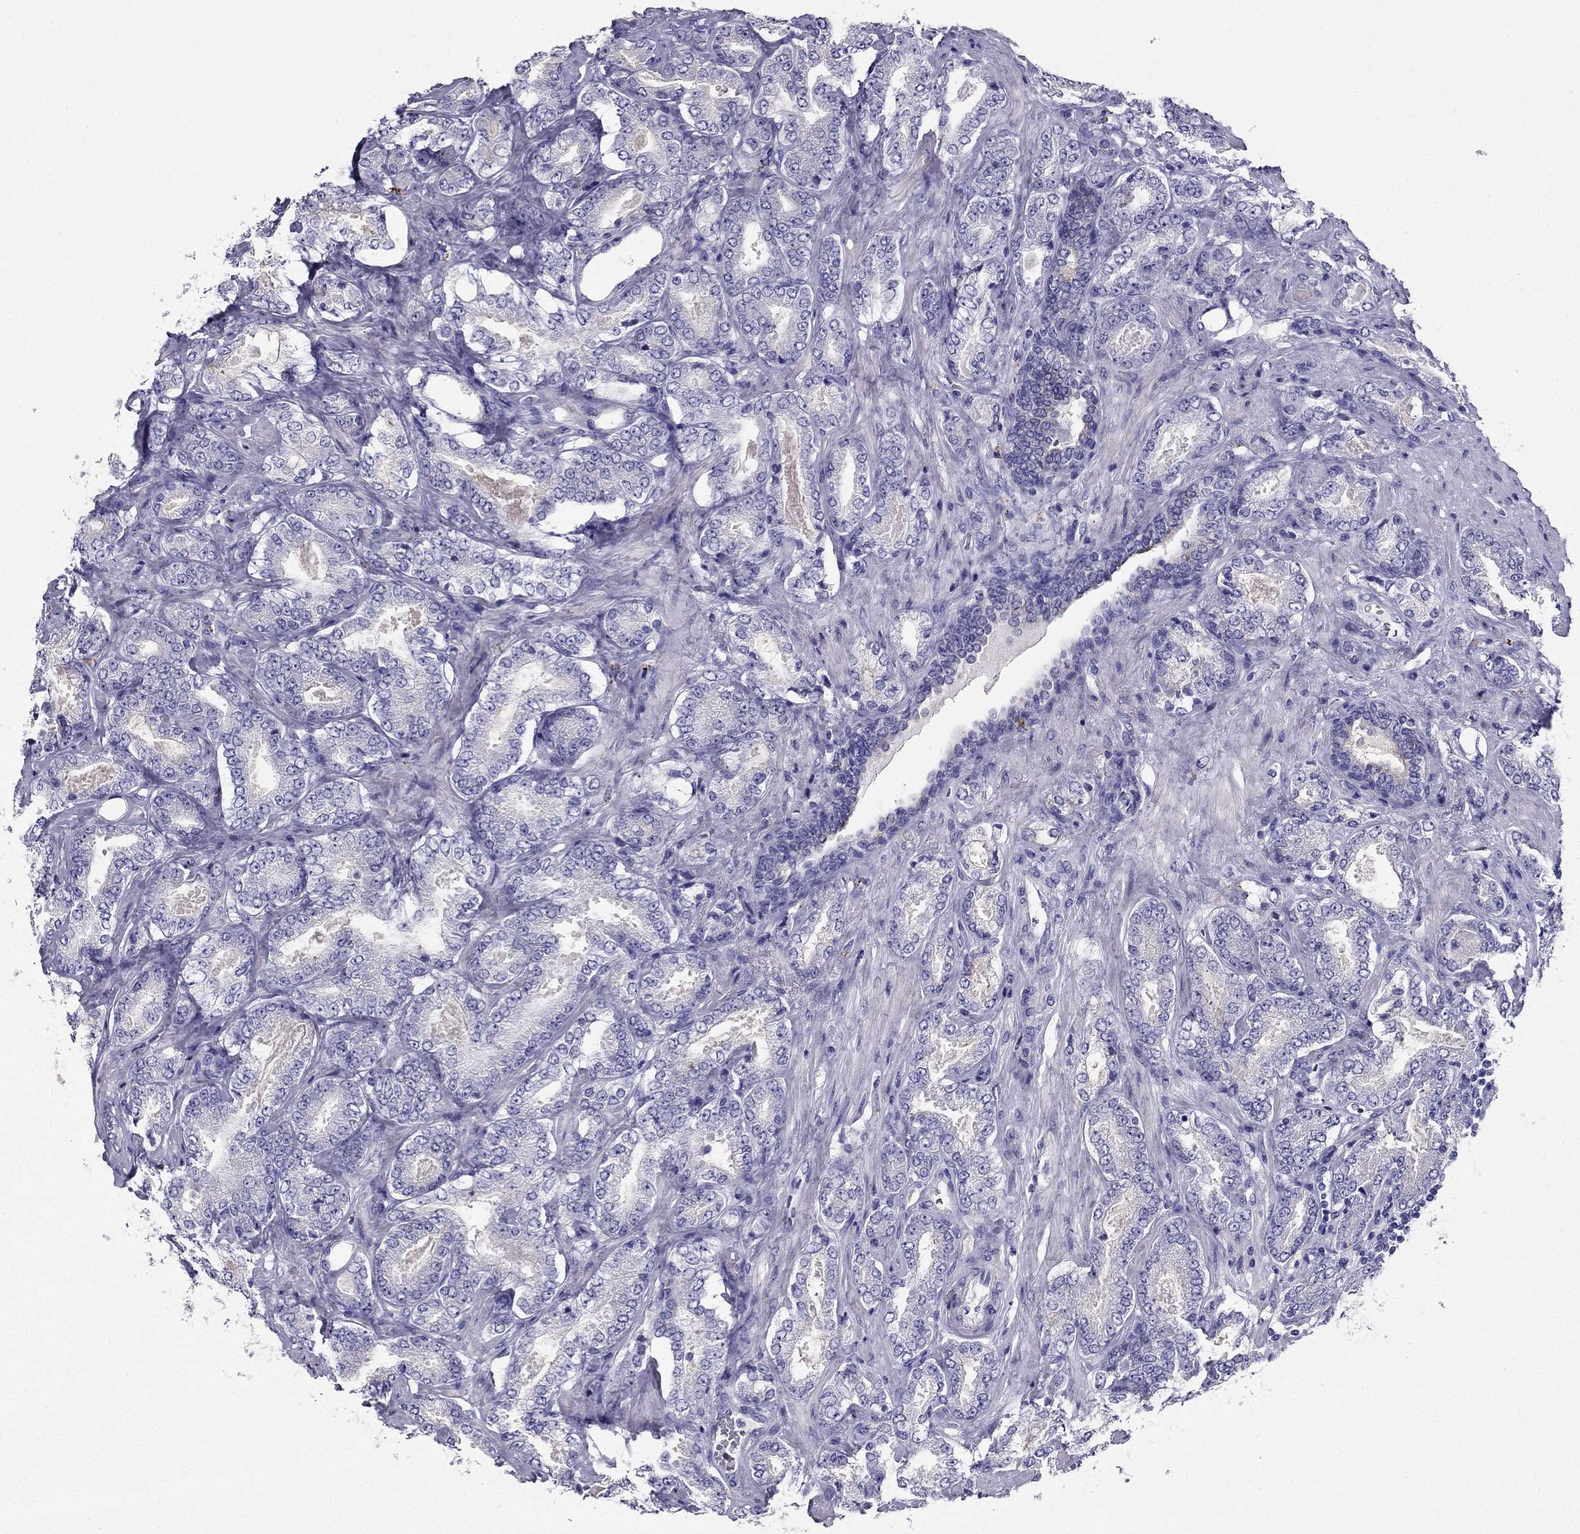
{"staining": {"intensity": "negative", "quantity": "none", "location": "none"}, "tissue": "prostate cancer", "cell_type": "Tumor cells", "image_type": "cancer", "snomed": [{"axis": "morphology", "description": "Adenocarcinoma, NOS"}, {"axis": "topography", "description": "Prostate"}], "caption": "Photomicrograph shows no protein staining in tumor cells of prostate cancer (adenocarcinoma) tissue. (Stains: DAB (3,3'-diaminobenzidine) IHC with hematoxylin counter stain, Microscopy: brightfield microscopy at high magnification).", "gene": "PTH", "patient": {"sex": "male", "age": 64}}